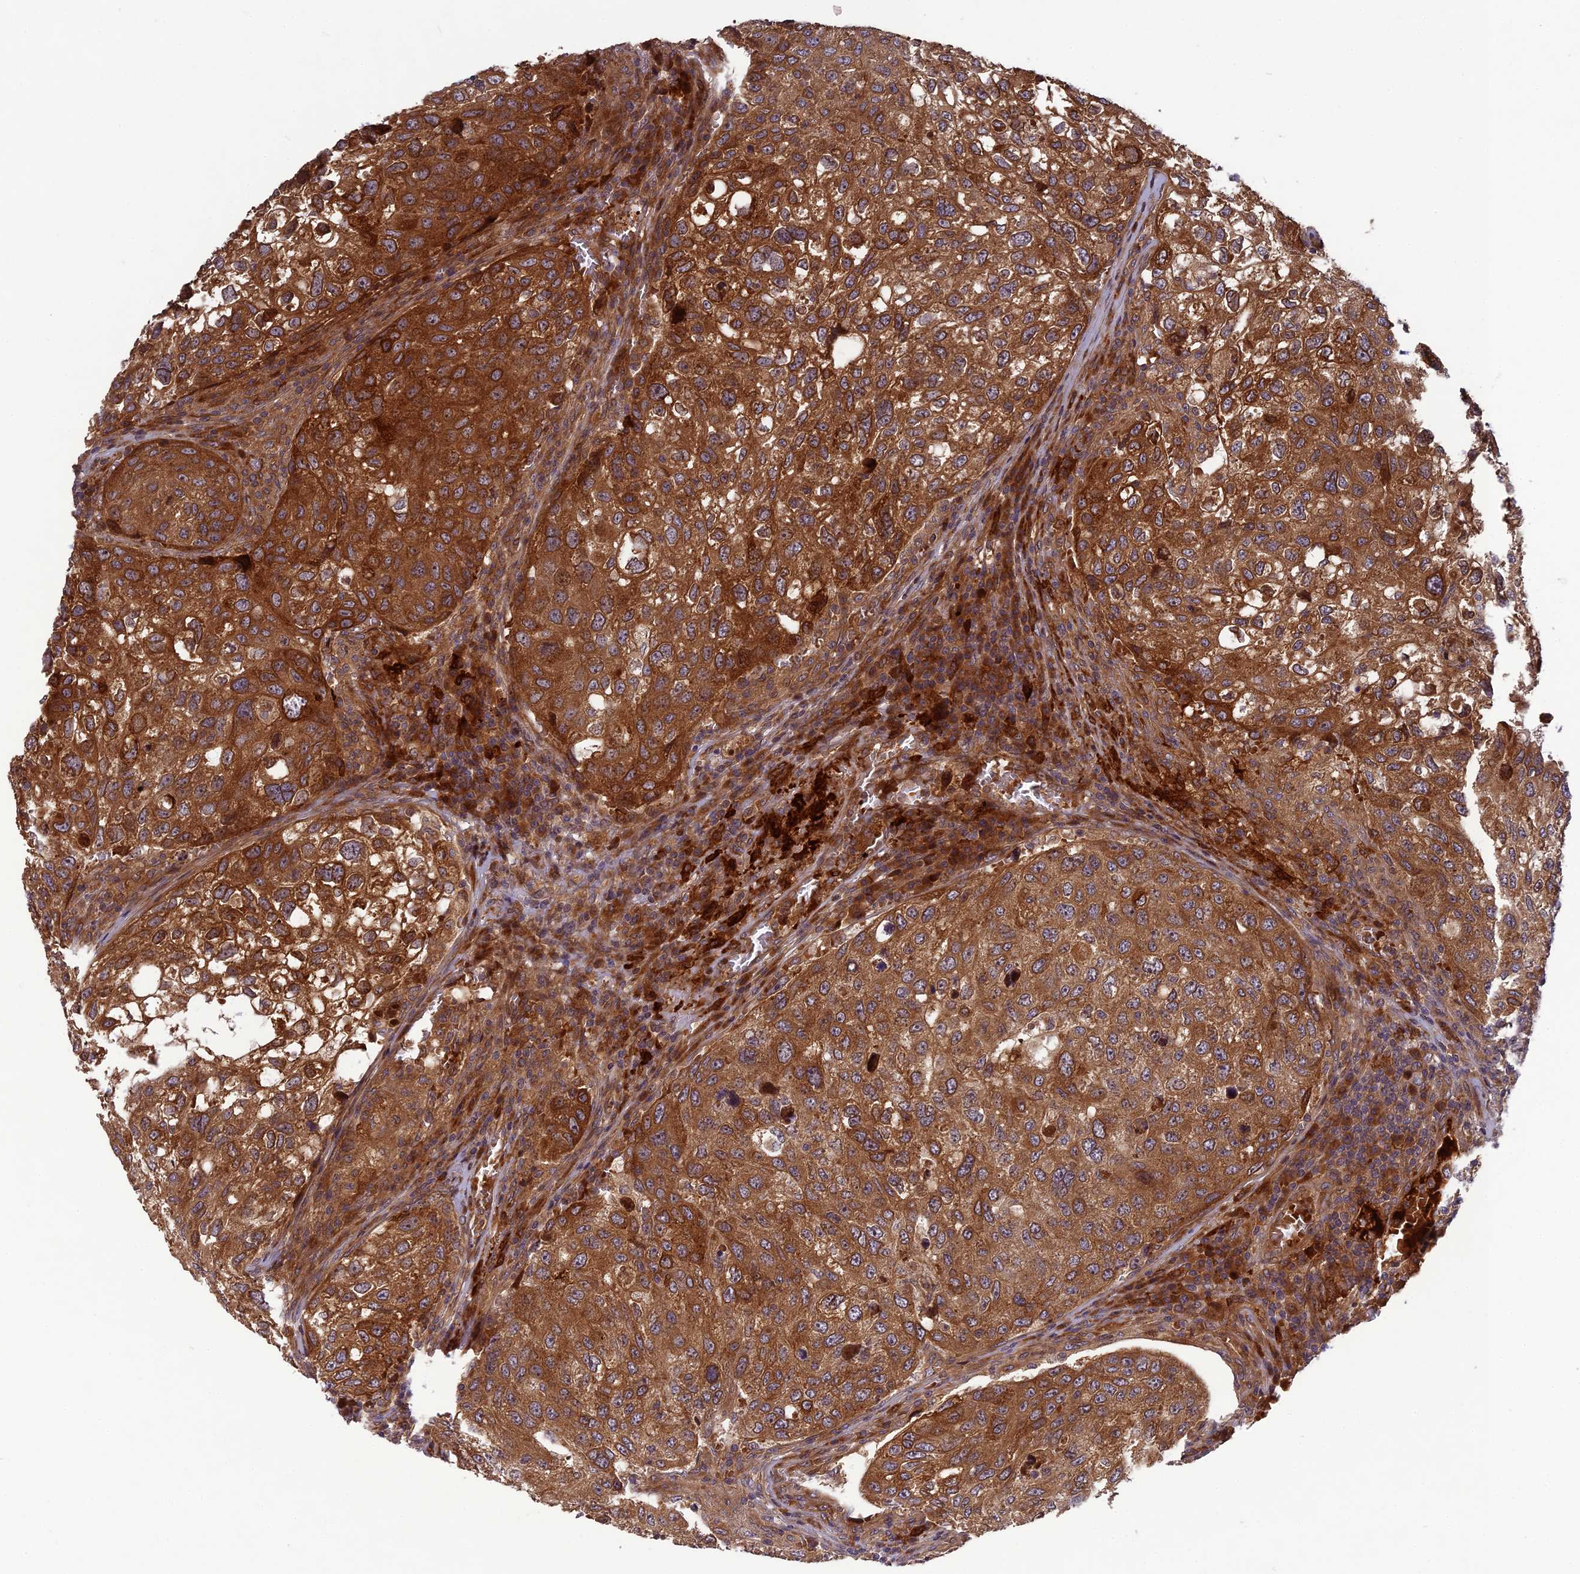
{"staining": {"intensity": "strong", "quantity": "25%-75%", "location": "cytoplasmic/membranous"}, "tissue": "urothelial cancer", "cell_type": "Tumor cells", "image_type": "cancer", "snomed": [{"axis": "morphology", "description": "Urothelial carcinoma, High grade"}, {"axis": "topography", "description": "Lymph node"}, {"axis": "topography", "description": "Urinary bladder"}], "caption": "The immunohistochemical stain labels strong cytoplasmic/membranous expression in tumor cells of urothelial cancer tissue.", "gene": "TMUB2", "patient": {"sex": "male", "age": 51}}